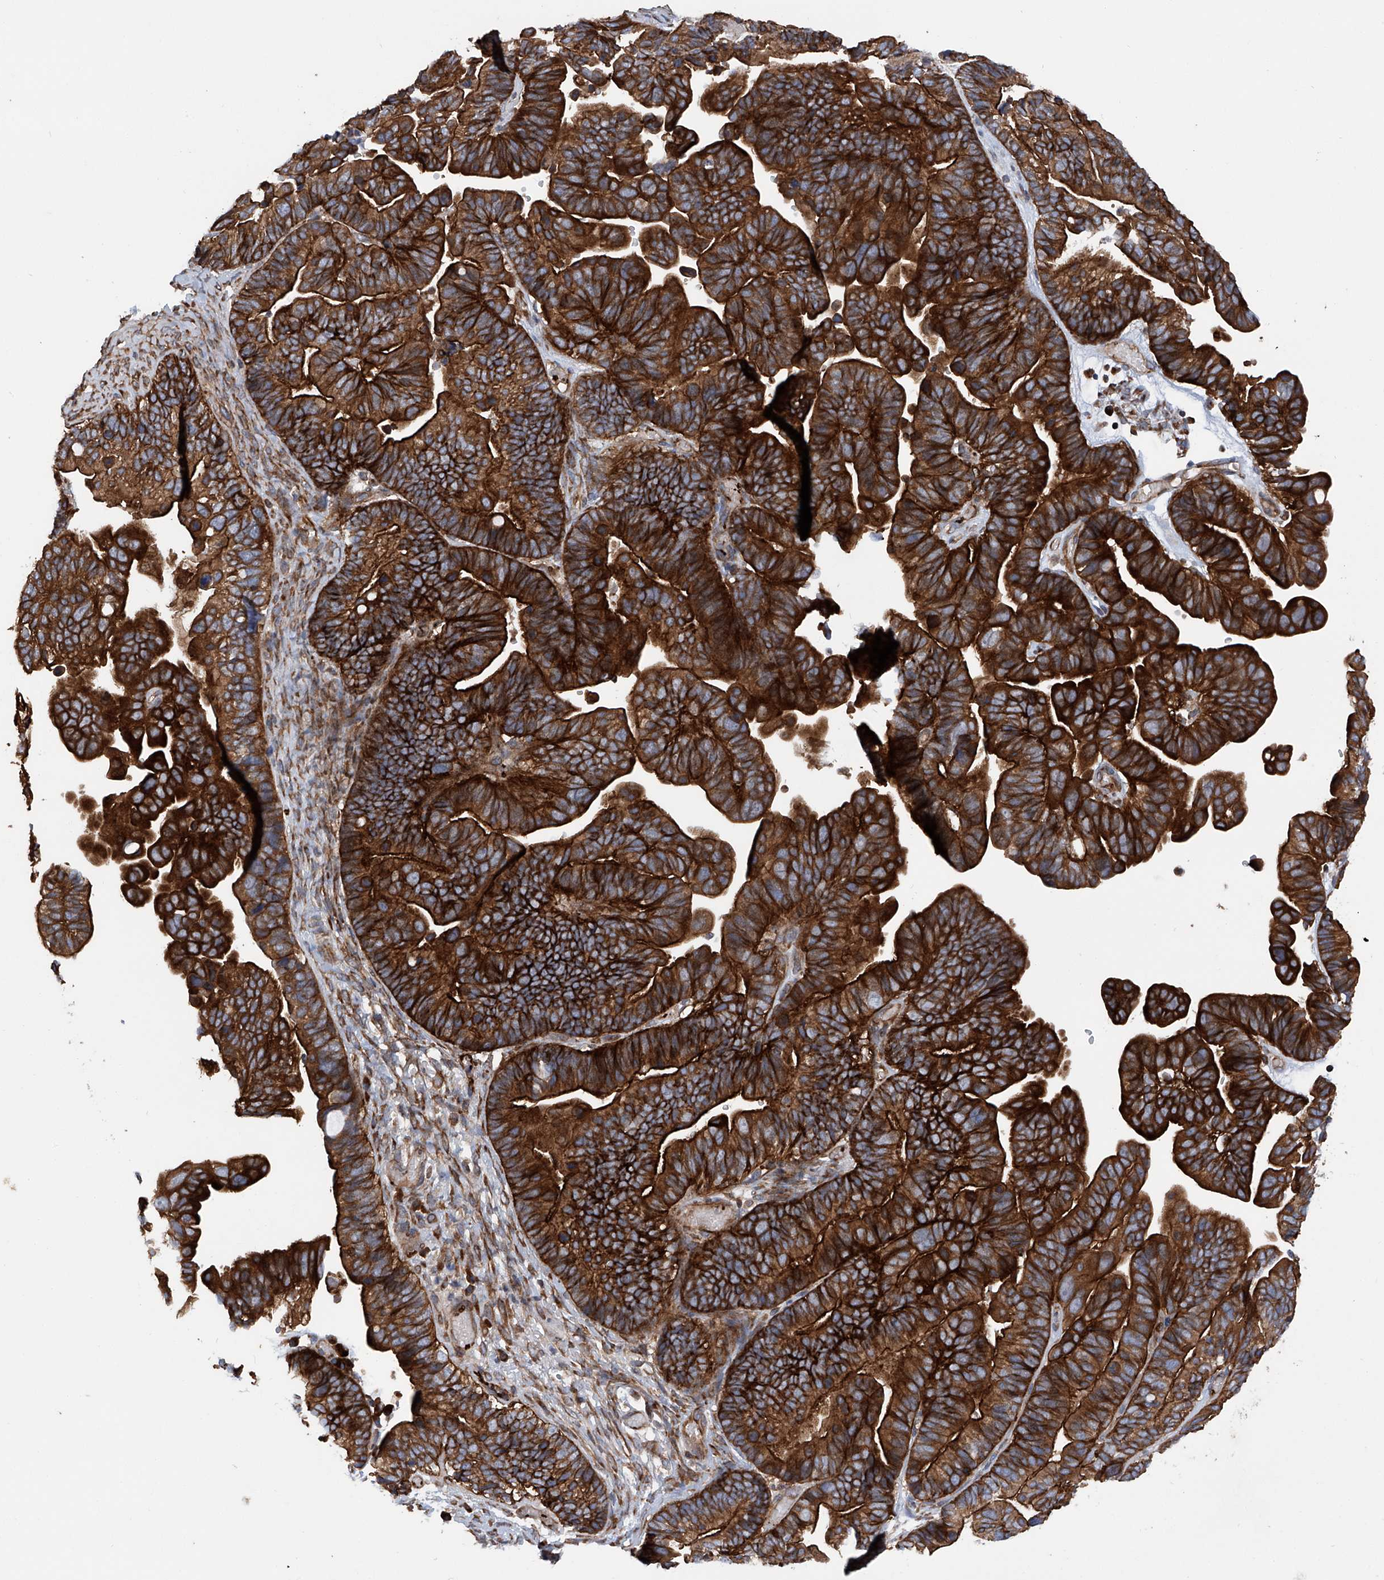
{"staining": {"intensity": "strong", "quantity": ">75%", "location": "cytoplasmic/membranous"}, "tissue": "ovarian cancer", "cell_type": "Tumor cells", "image_type": "cancer", "snomed": [{"axis": "morphology", "description": "Cystadenocarcinoma, serous, NOS"}, {"axis": "topography", "description": "Ovary"}], "caption": "Immunohistochemical staining of ovarian cancer (serous cystadenocarcinoma) demonstrates high levels of strong cytoplasmic/membranous protein positivity in about >75% of tumor cells.", "gene": "ASCC3", "patient": {"sex": "female", "age": 56}}